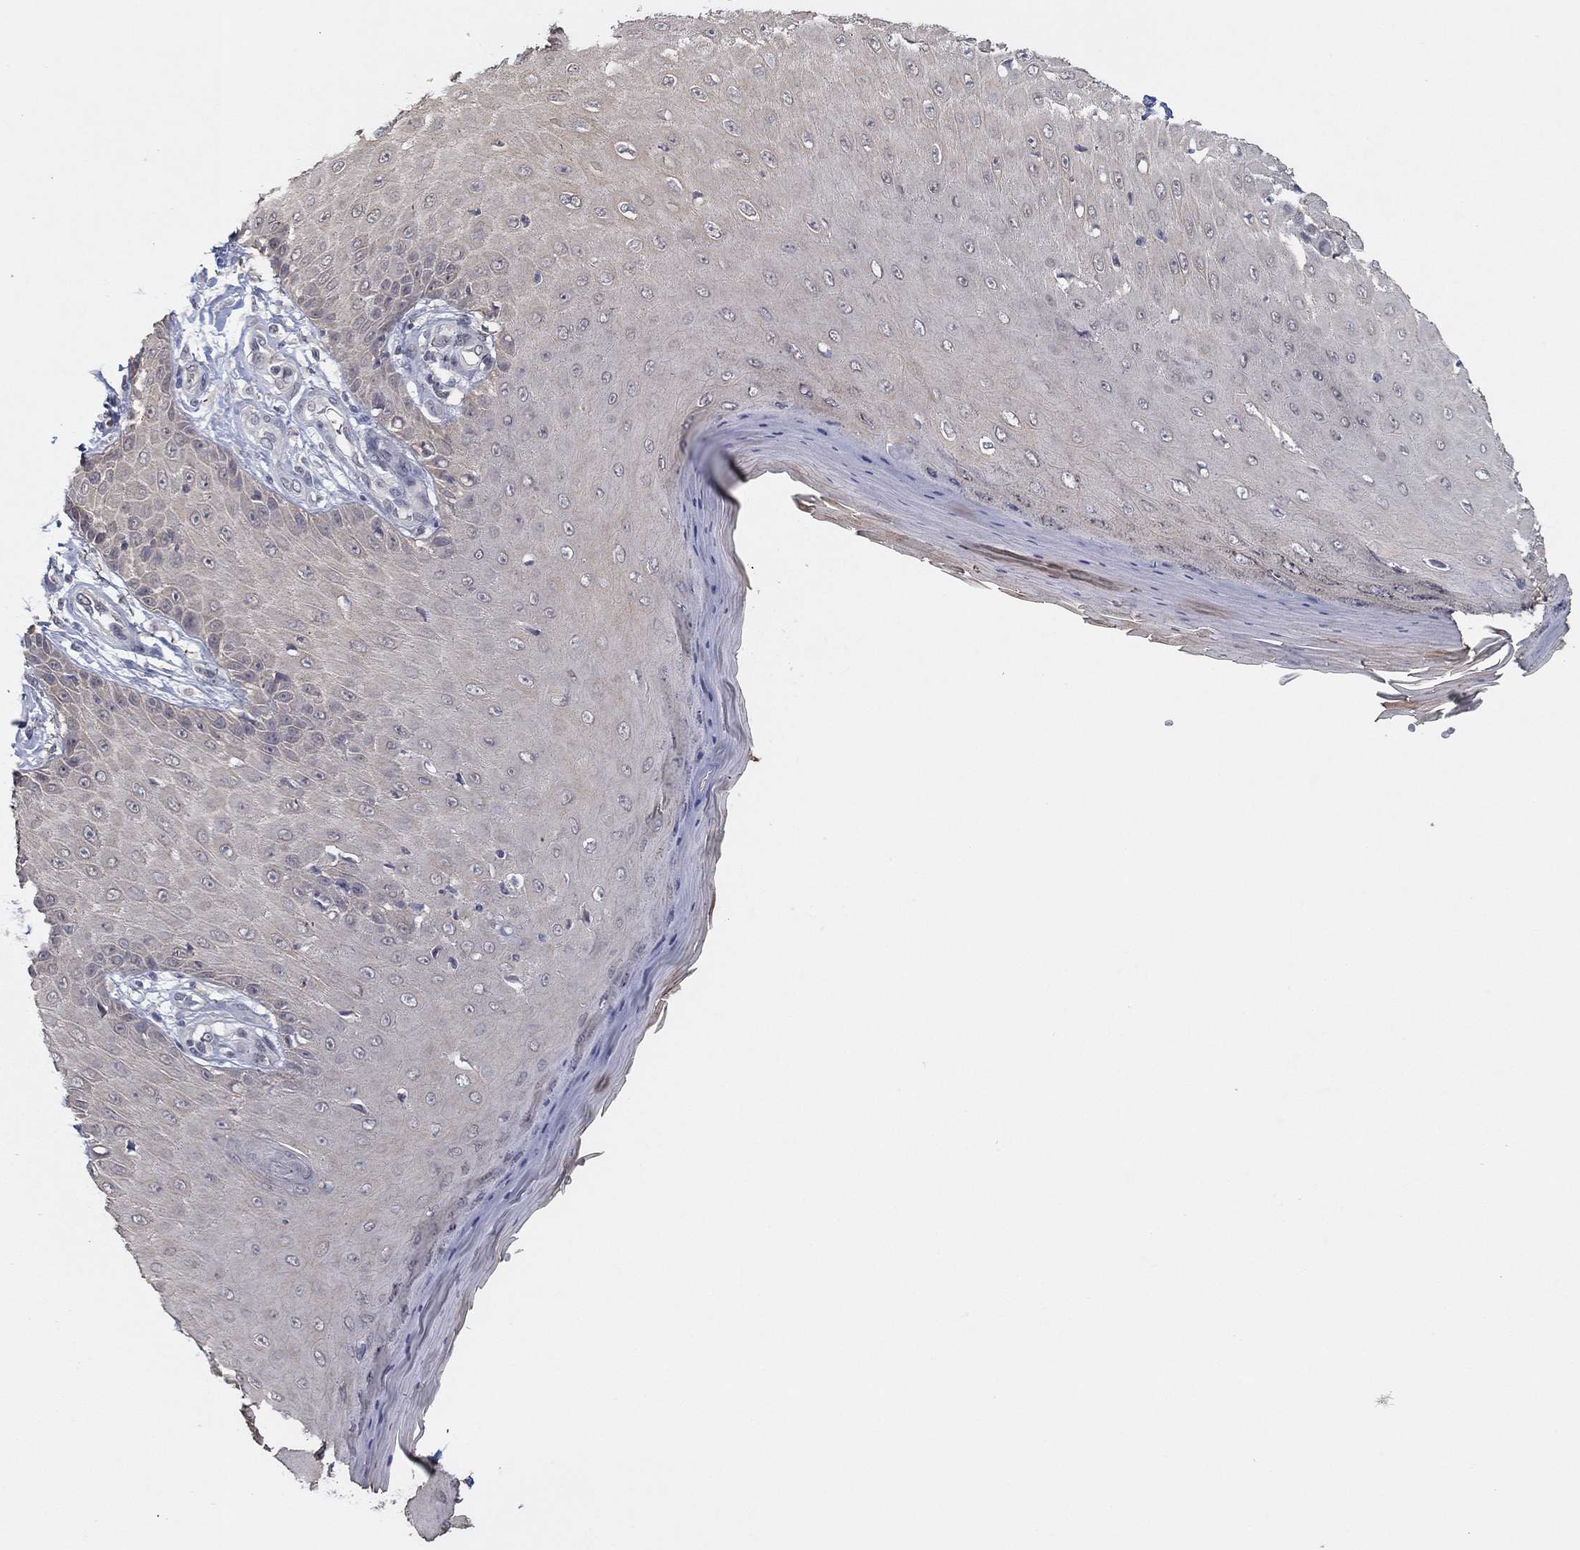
{"staining": {"intensity": "negative", "quantity": "none", "location": "none"}, "tissue": "skin cancer", "cell_type": "Tumor cells", "image_type": "cancer", "snomed": [{"axis": "morphology", "description": "Inflammation, NOS"}, {"axis": "morphology", "description": "Squamous cell carcinoma, NOS"}, {"axis": "topography", "description": "Skin"}], "caption": "Immunohistochemistry (IHC) histopathology image of human skin squamous cell carcinoma stained for a protein (brown), which displays no positivity in tumor cells.", "gene": "SLC22A2", "patient": {"sex": "male", "age": 70}}